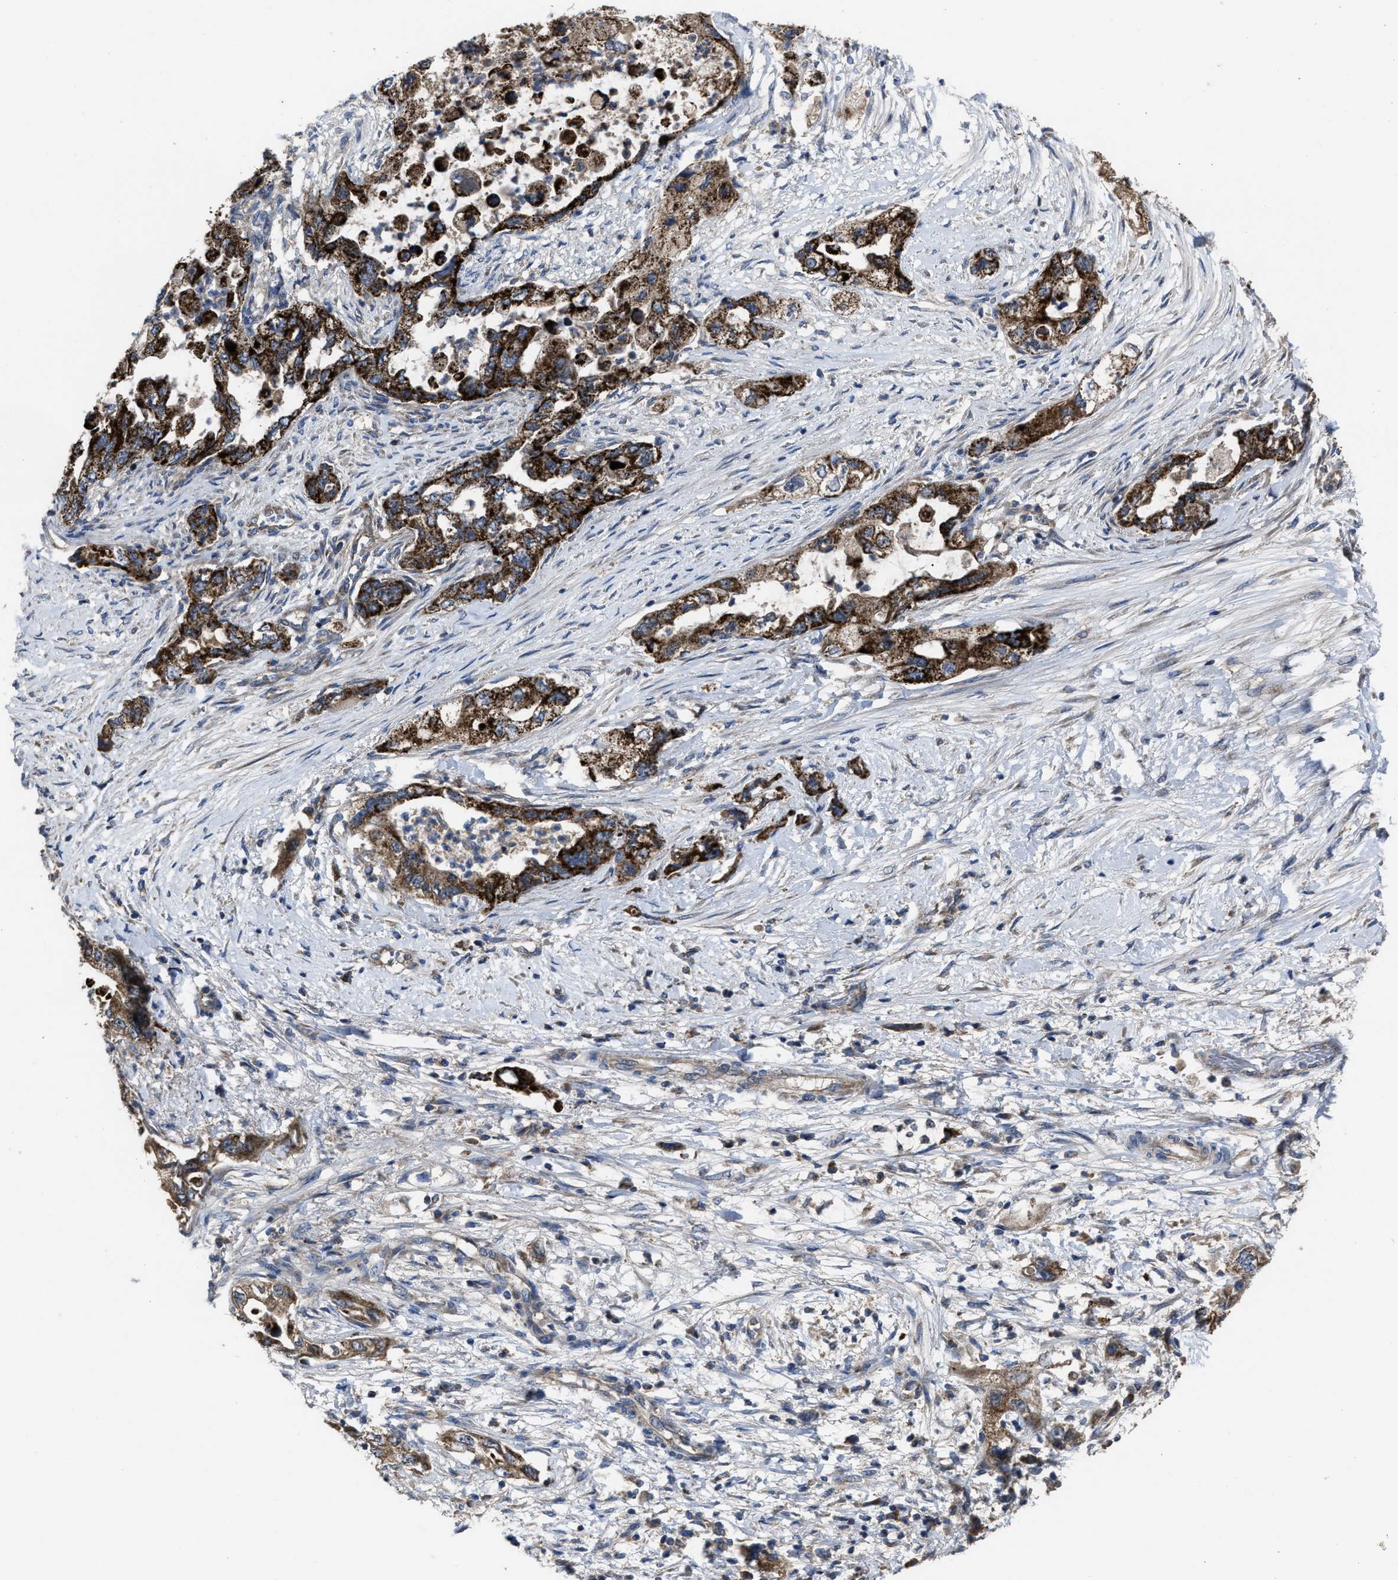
{"staining": {"intensity": "strong", "quantity": ">75%", "location": "cytoplasmic/membranous"}, "tissue": "pancreatic cancer", "cell_type": "Tumor cells", "image_type": "cancer", "snomed": [{"axis": "morphology", "description": "Adenocarcinoma, NOS"}, {"axis": "topography", "description": "Pancreas"}], "caption": "Pancreatic cancer stained with DAB (3,3'-diaminobenzidine) immunohistochemistry shows high levels of strong cytoplasmic/membranous expression in about >75% of tumor cells. (DAB (3,3'-diaminobenzidine) IHC, brown staining for protein, blue staining for nuclei).", "gene": "PASK", "patient": {"sex": "female", "age": 73}}